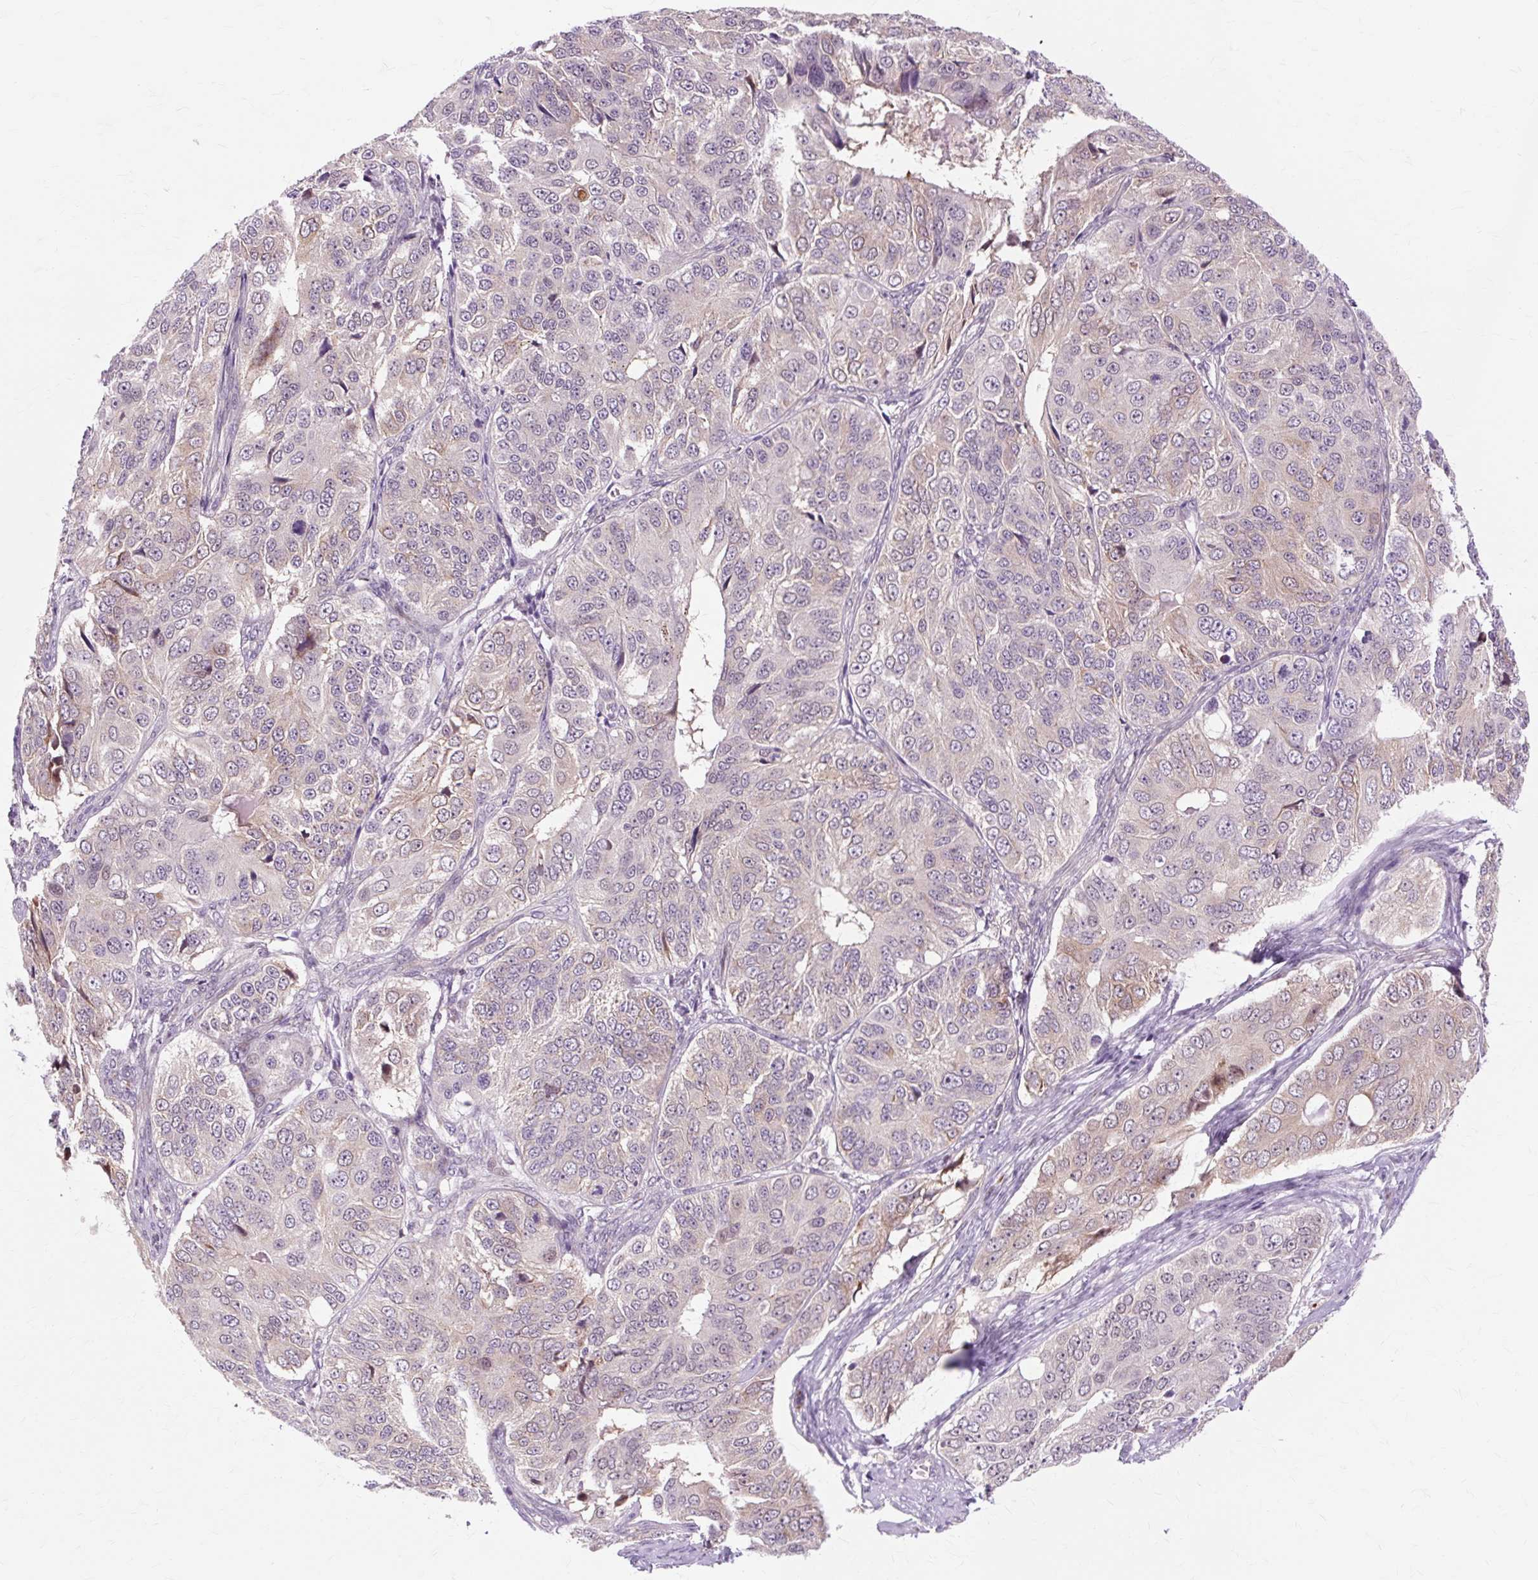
{"staining": {"intensity": "negative", "quantity": "none", "location": "none"}, "tissue": "ovarian cancer", "cell_type": "Tumor cells", "image_type": "cancer", "snomed": [{"axis": "morphology", "description": "Carcinoma, endometroid"}, {"axis": "topography", "description": "Ovary"}], "caption": "High power microscopy image of an immunohistochemistry (IHC) histopathology image of ovarian cancer, revealing no significant positivity in tumor cells. (DAB immunohistochemistry visualized using brightfield microscopy, high magnification).", "gene": "ZNF35", "patient": {"sex": "female", "age": 51}}